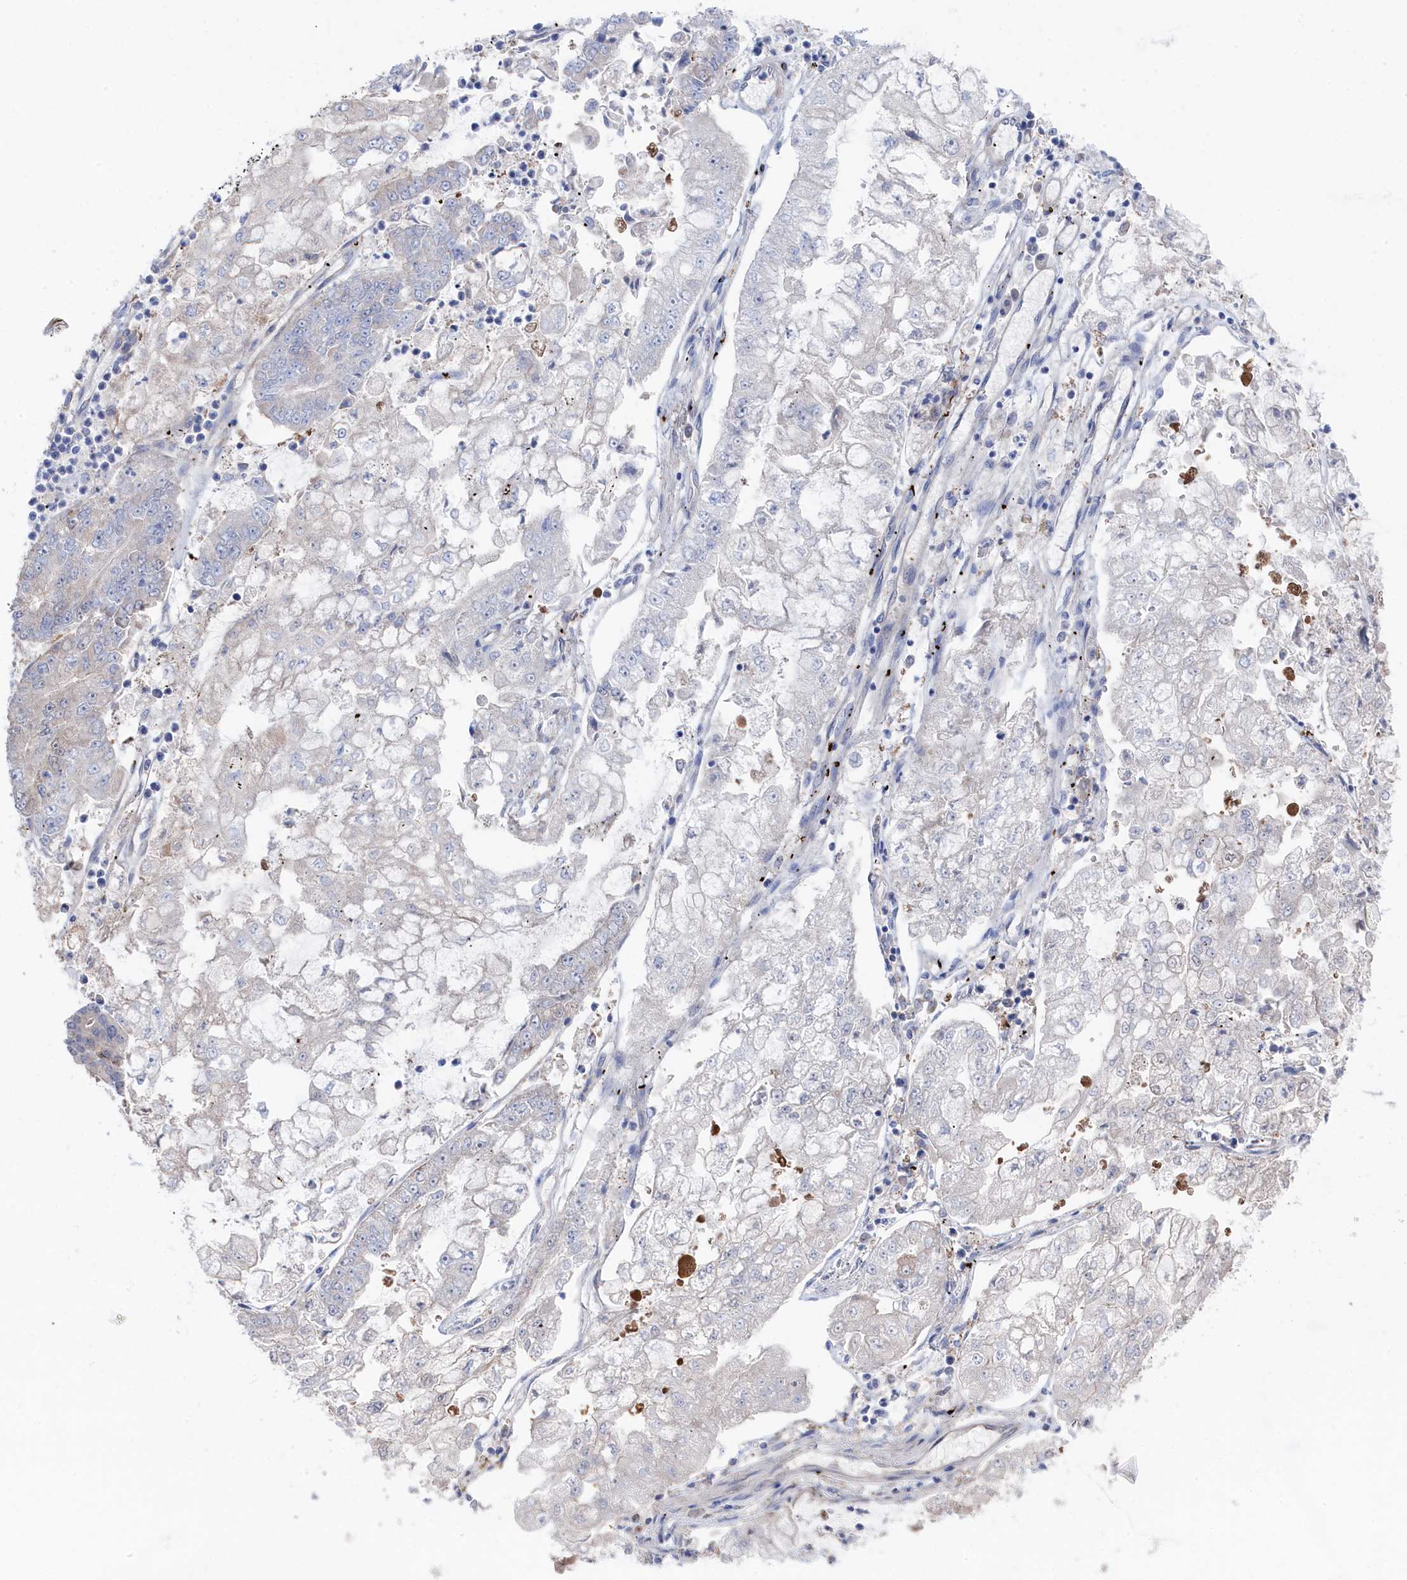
{"staining": {"intensity": "negative", "quantity": "none", "location": "none"}, "tissue": "stomach cancer", "cell_type": "Tumor cells", "image_type": "cancer", "snomed": [{"axis": "morphology", "description": "Adenocarcinoma, NOS"}, {"axis": "topography", "description": "Stomach"}], "caption": "This is an immunohistochemistry micrograph of human stomach cancer (adenocarcinoma). There is no positivity in tumor cells.", "gene": "IRGQ", "patient": {"sex": "male", "age": 76}}